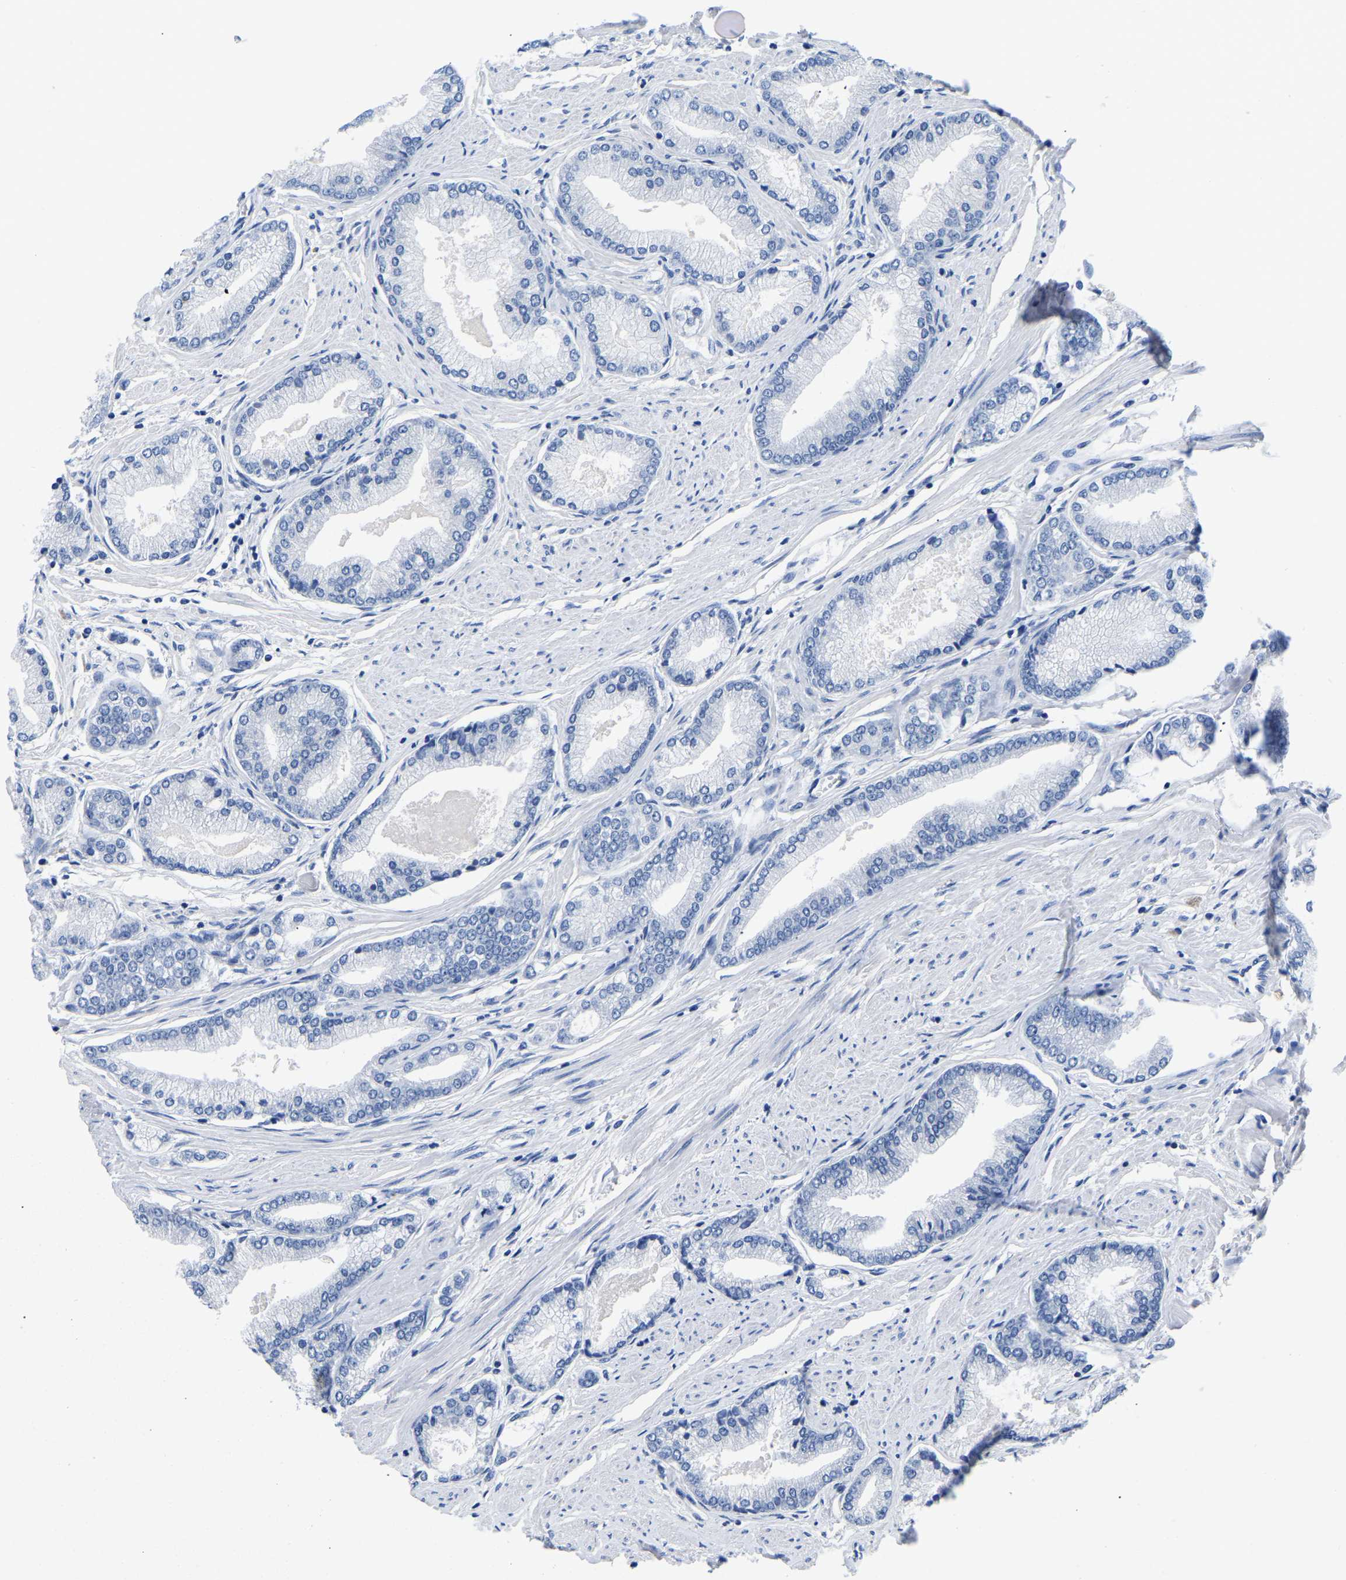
{"staining": {"intensity": "negative", "quantity": "none", "location": "none"}, "tissue": "prostate cancer", "cell_type": "Tumor cells", "image_type": "cancer", "snomed": [{"axis": "morphology", "description": "Adenocarcinoma, High grade"}, {"axis": "topography", "description": "Prostate"}], "caption": "Human prostate cancer stained for a protein using immunohistochemistry demonstrates no expression in tumor cells.", "gene": "ABCA10", "patient": {"sex": "male", "age": 61}}